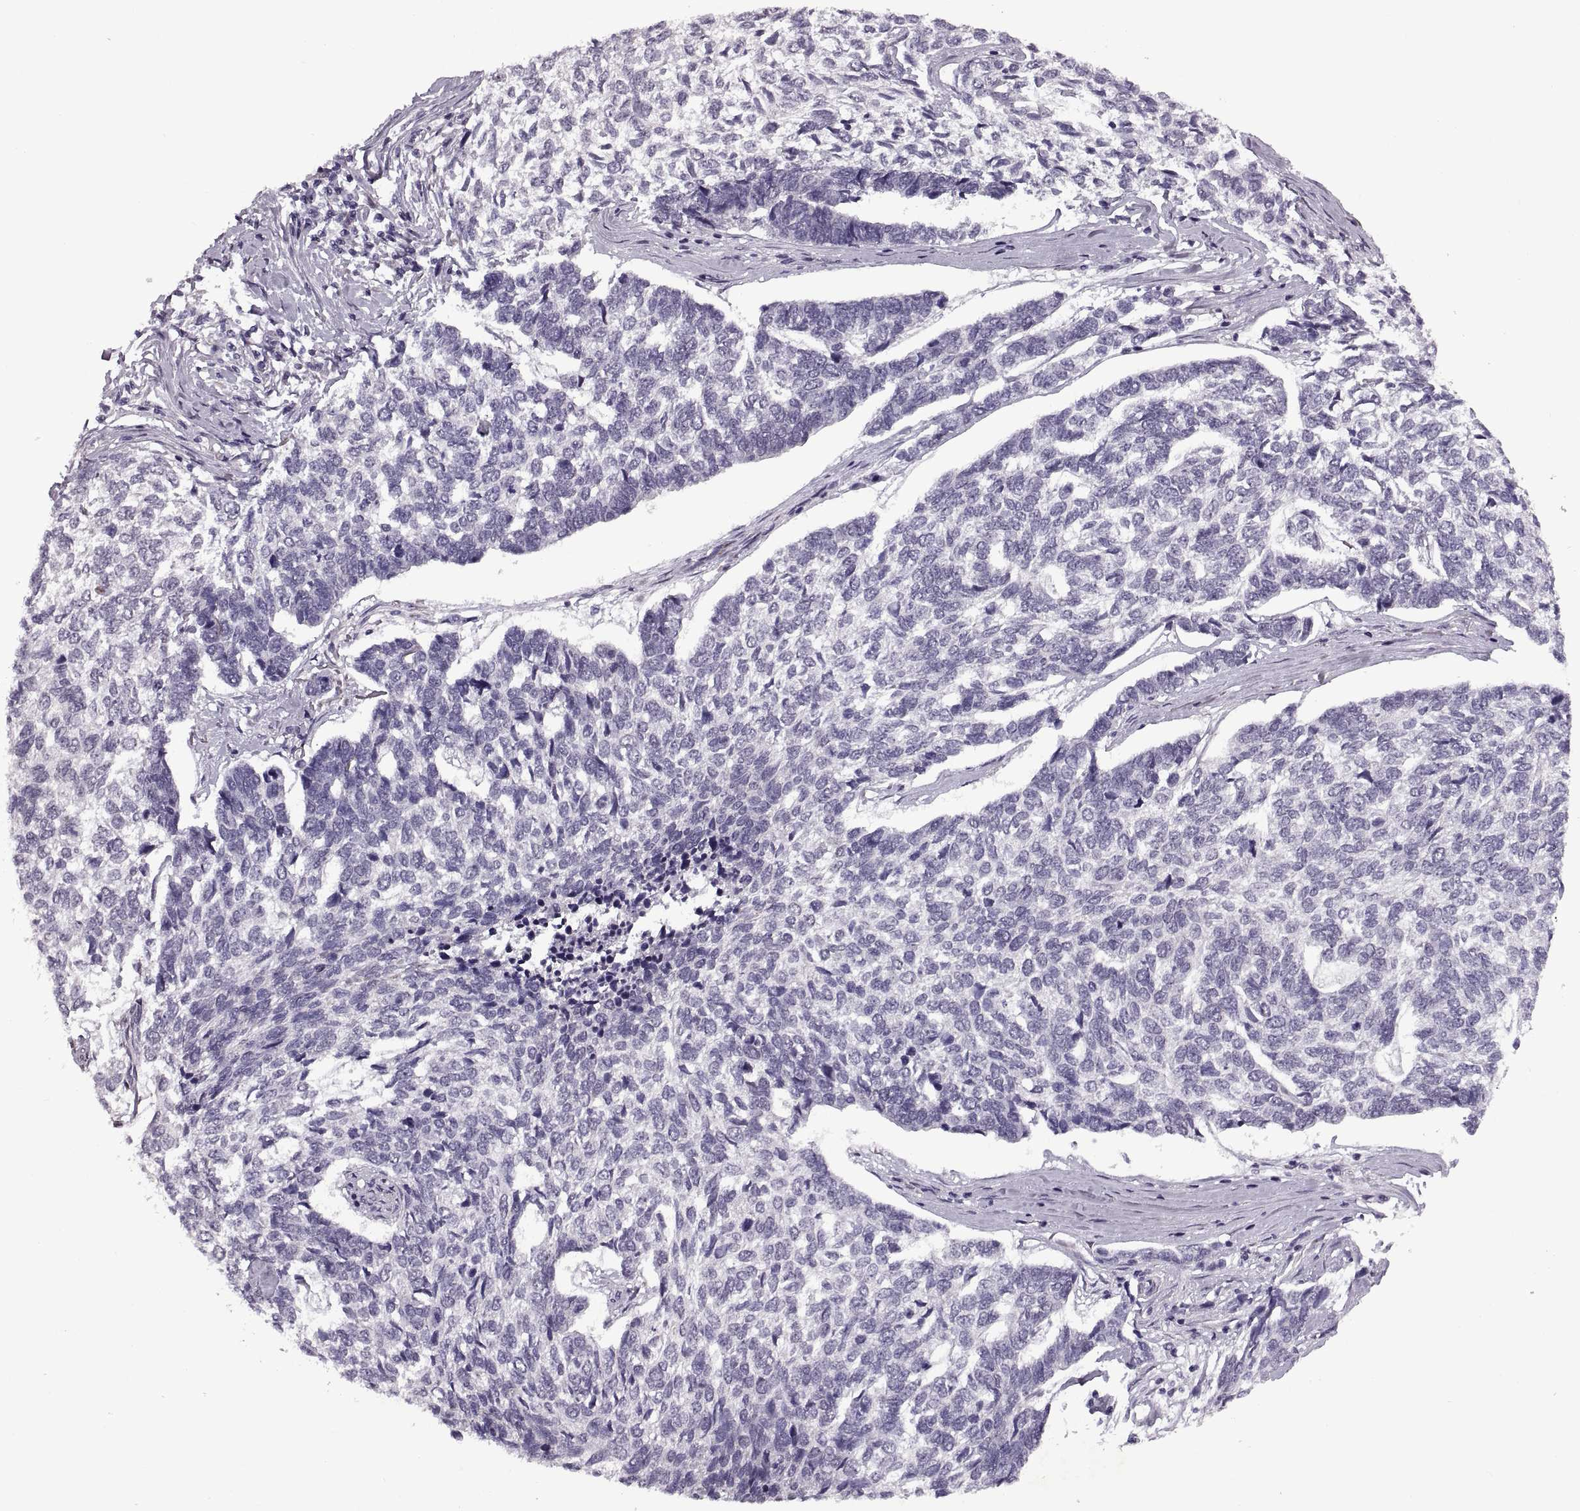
{"staining": {"intensity": "negative", "quantity": "none", "location": "none"}, "tissue": "skin cancer", "cell_type": "Tumor cells", "image_type": "cancer", "snomed": [{"axis": "morphology", "description": "Basal cell carcinoma"}, {"axis": "topography", "description": "Skin"}], "caption": "Immunohistochemical staining of skin basal cell carcinoma exhibits no significant staining in tumor cells.", "gene": "PRSS37", "patient": {"sex": "female", "age": 65}}